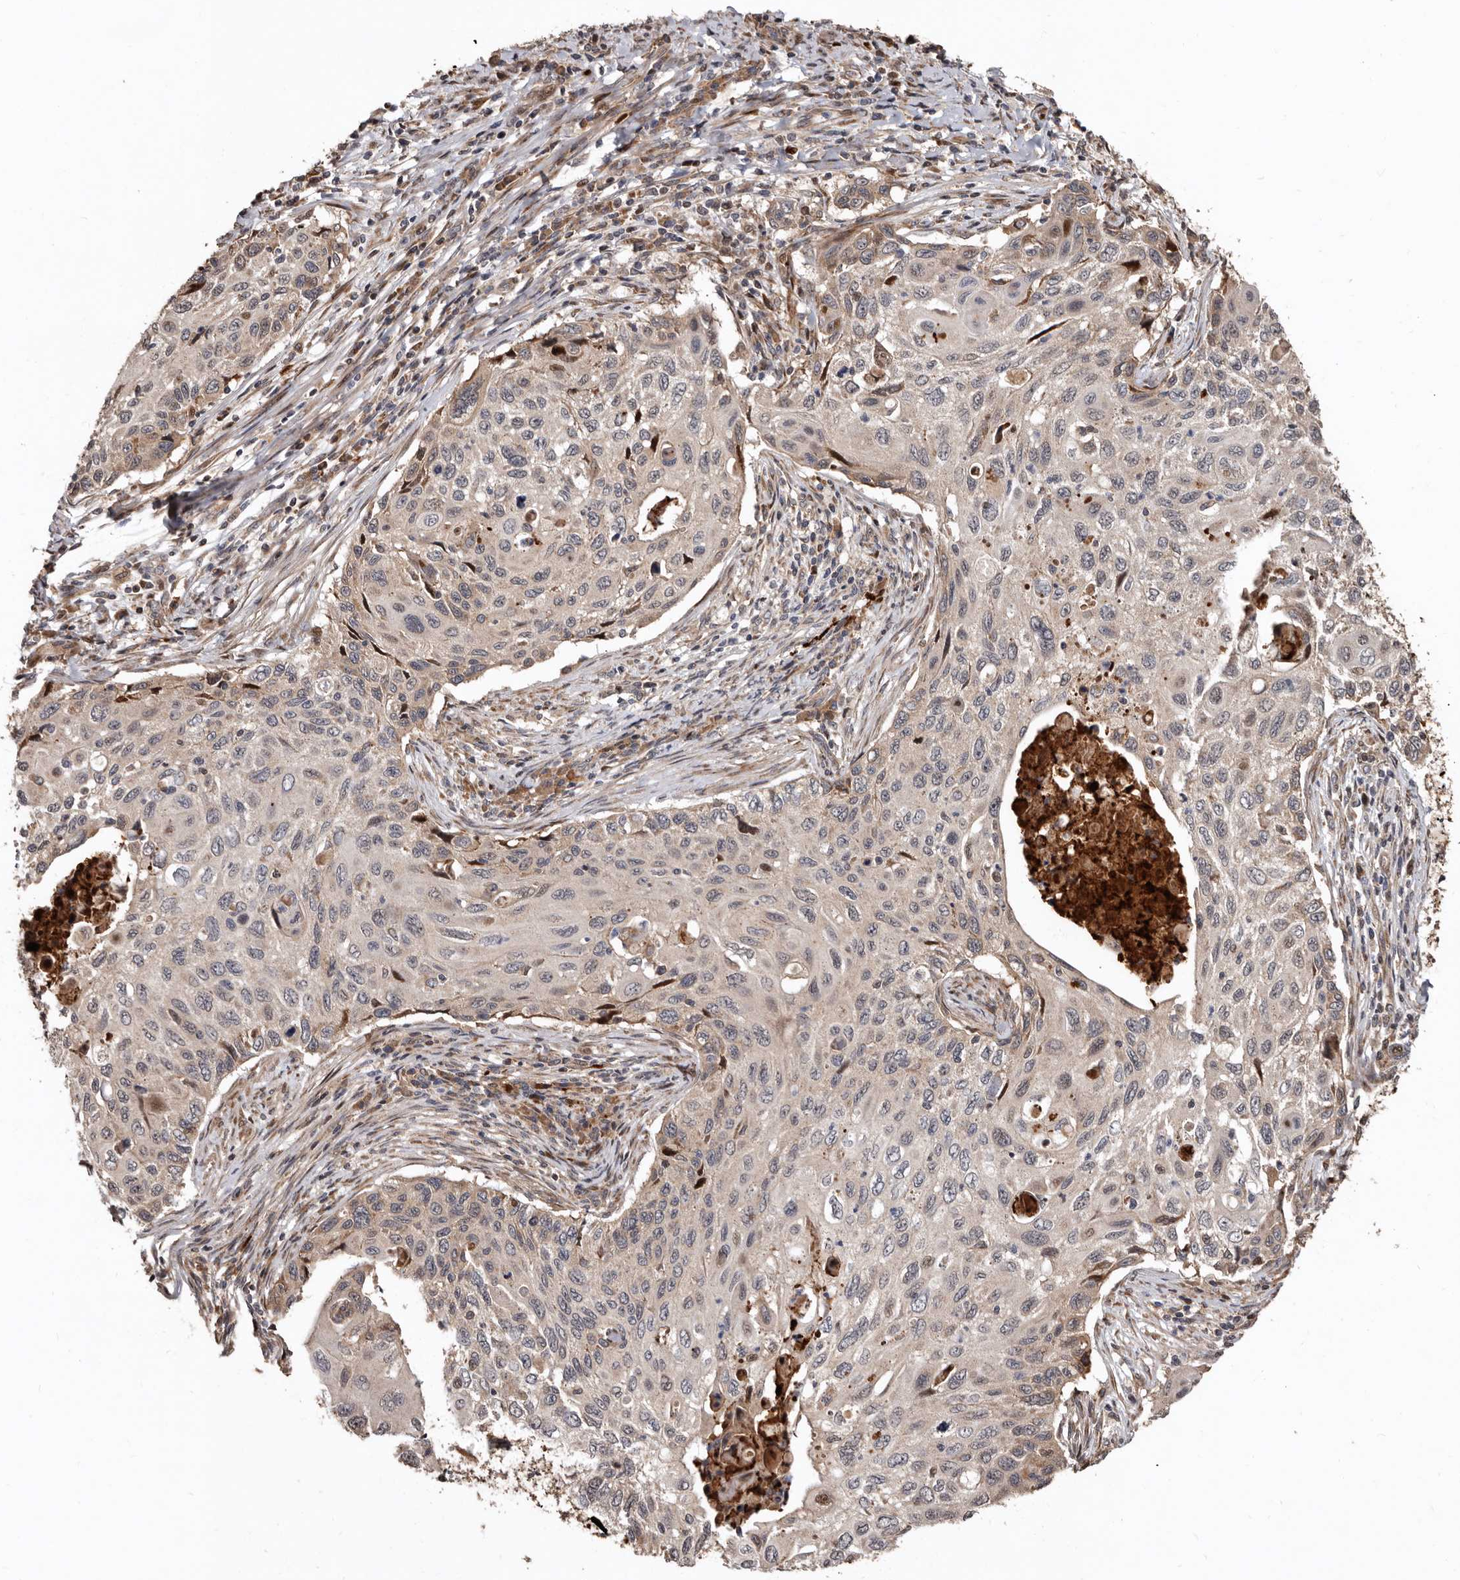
{"staining": {"intensity": "weak", "quantity": "<25%", "location": "cytoplasmic/membranous,nuclear"}, "tissue": "cervical cancer", "cell_type": "Tumor cells", "image_type": "cancer", "snomed": [{"axis": "morphology", "description": "Squamous cell carcinoma, NOS"}, {"axis": "topography", "description": "Cervix"}], "caption": "Image shows no protein staining in tumor cells of cervical squamous cell carcinoma tissue.", "gene": "WEE2", "patient": {"sex": "female", "age": 70}}